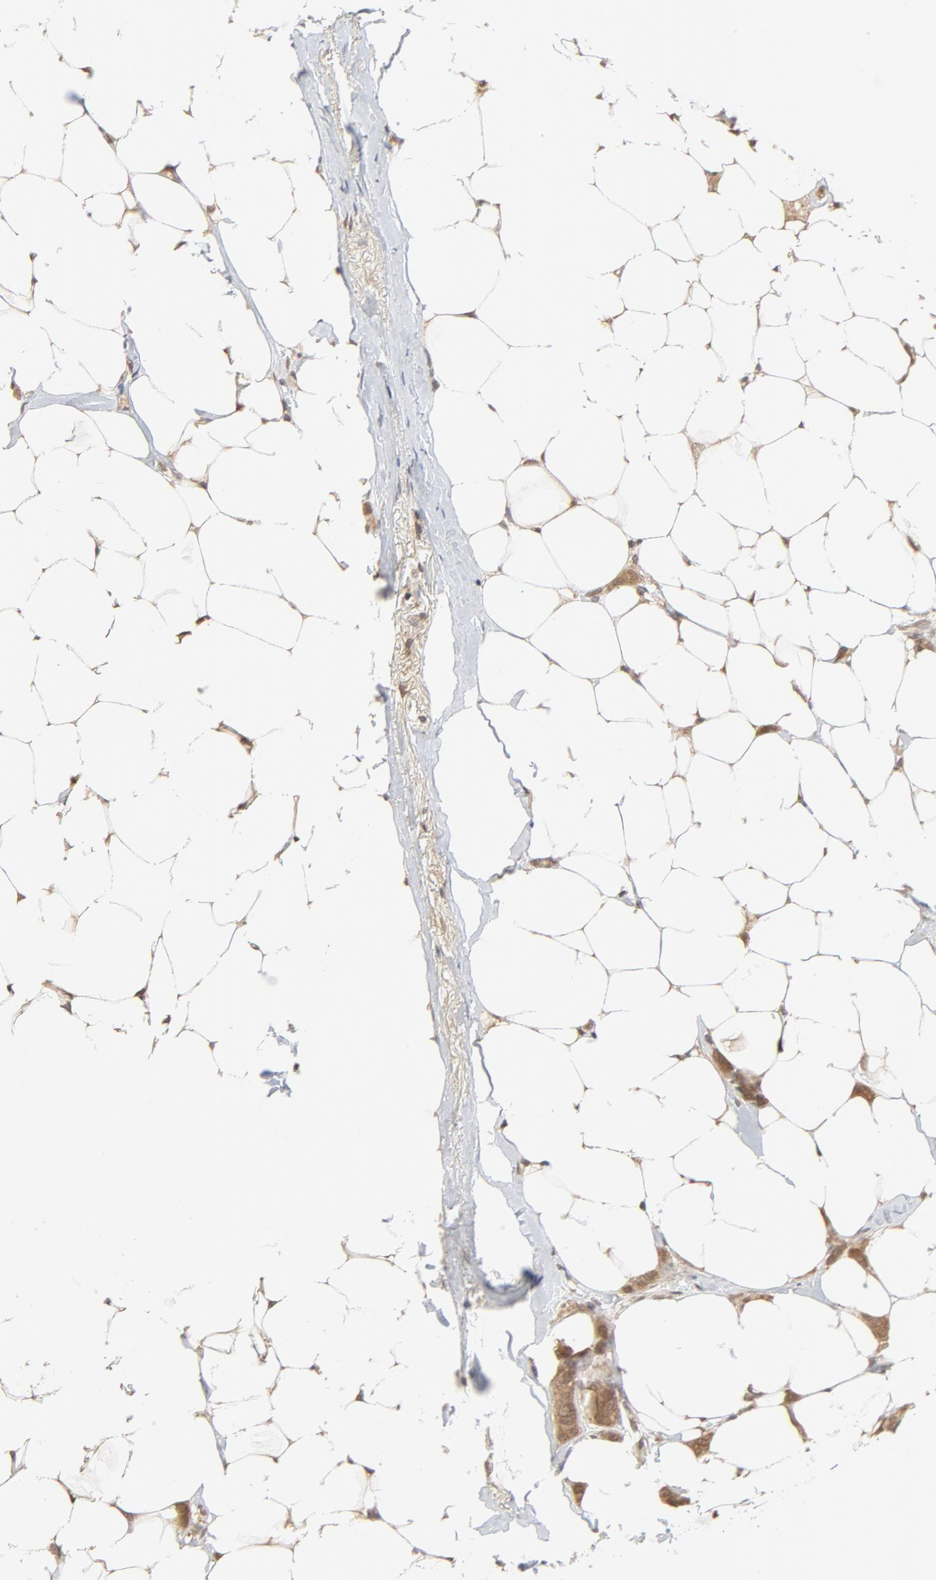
{"staining": {"intensity": "moderate", "quantity": "25%-75%", "location": "cytoplasmic/membranous,nuclear"}, "tissue": "breast cancer", "cell_type": "Tumor cells", "image_type": "cancer", "snomed": [{"axis": "morphology", "description": "Lobular carcinoma"}, {"axis": "topography", "description": "Breast"}], "caption": "A brown stain shows moderate cytoplasmic/membranous and nuclear positivity of a protein in human breast lobular carcinoma tumor cells.", "gene": "NEDD8", "patient": {"sex": "female", "age": 55}}